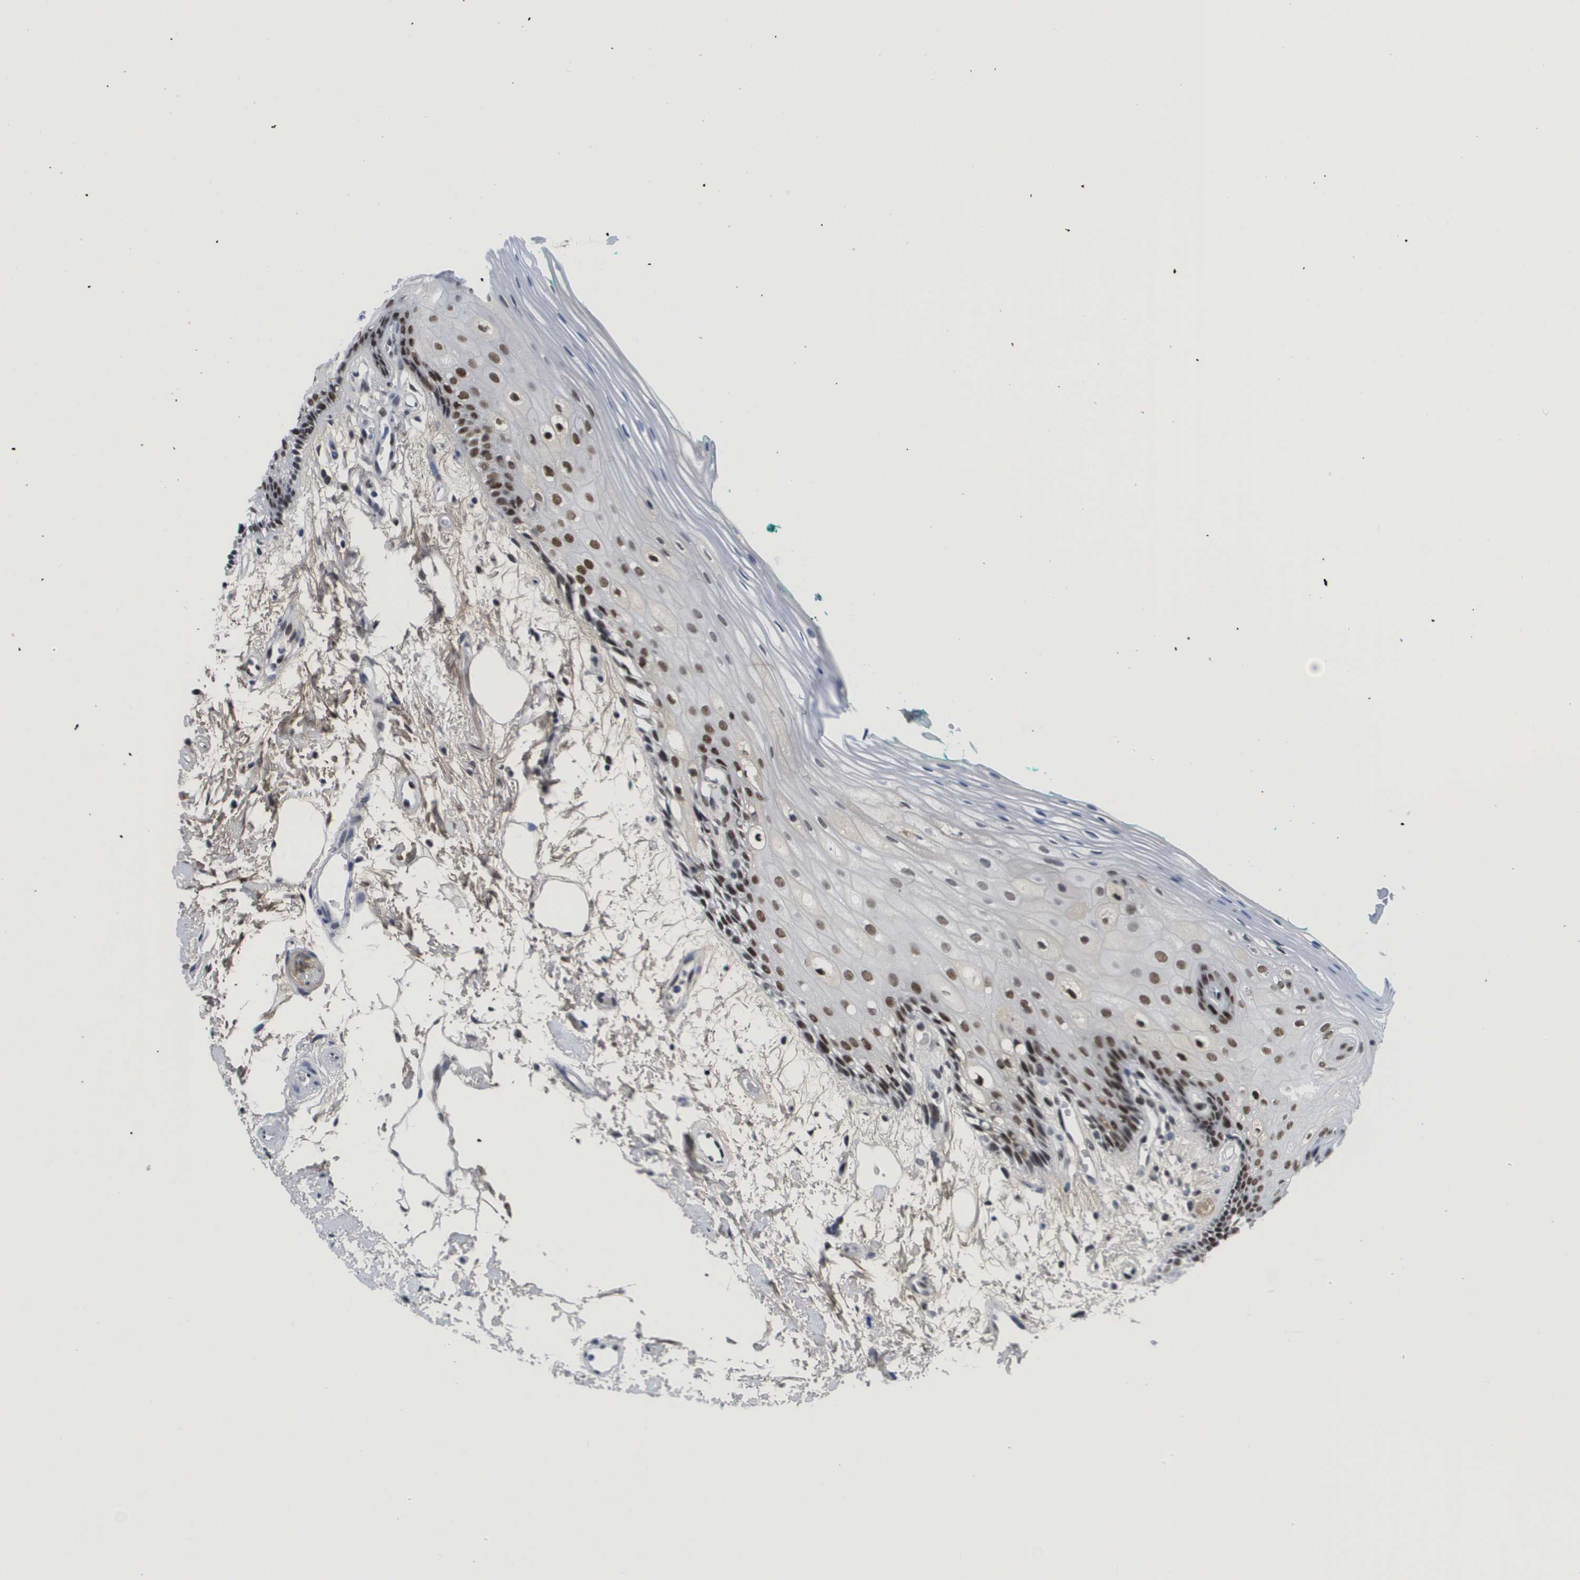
{"staining": {"intensity": "strong", "quantity": "25%-75%", "location": "nuclear"}, "tissue": "oral mucosa", "cell_type": "Squamous epithelial cells", "image_type": "normal", "snomed": [{"axis": "morphology", "description": "Normal tissue, NOS"}, {"axis": "topography", "description": "Skeletal muscle"}, {"axis": "topography", "description": "Oral tissue"}, {"axis": "topography", "description": "Peripheral nerve tissue"}], "caption": "Immunohistochemistry (IHC) histopathology image of normal human oral mucosa stained for a protein (brown), which shows high levels of strong nuclear positivity in about 25%-75% of squamous epithelial cells.", "gene": "SMARCAD1", "patient": {"sex": "female", "age": 84}}